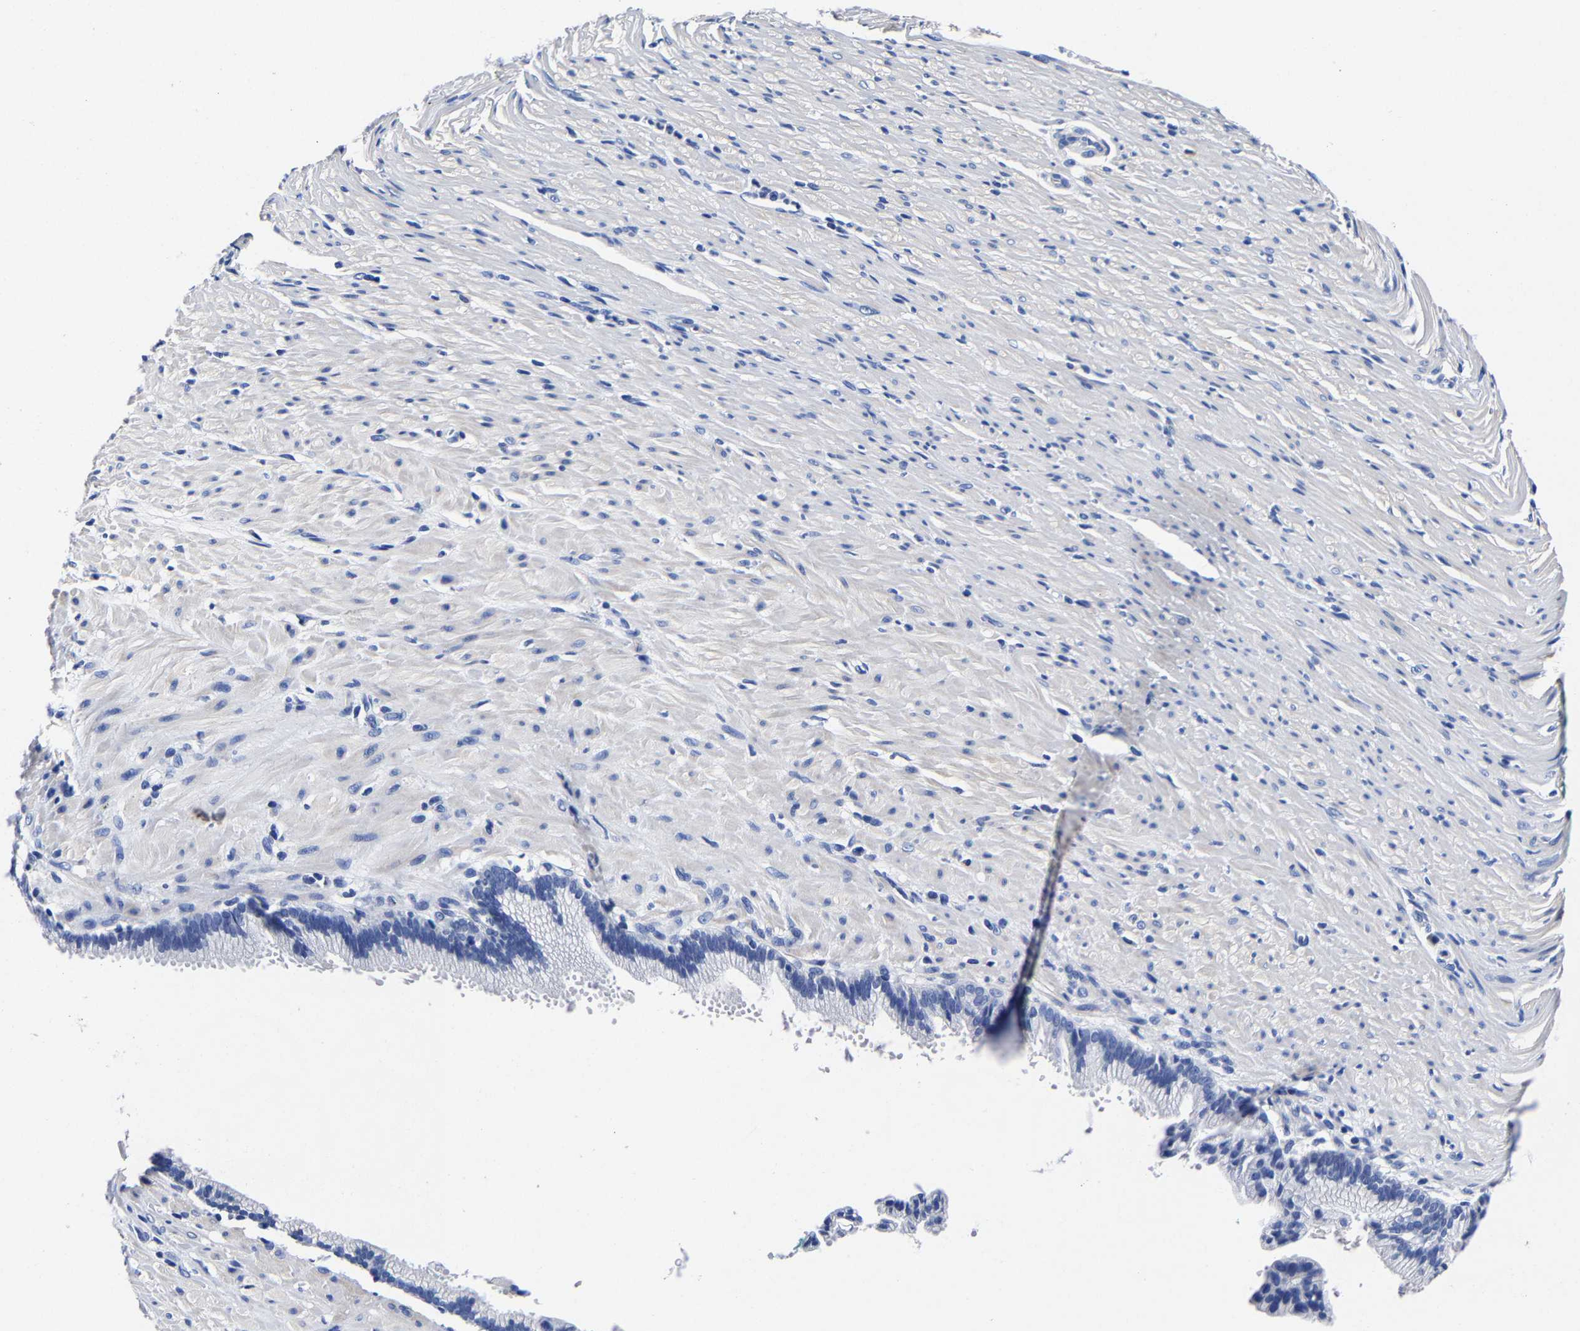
{"staining": {"intensity": "negative", "quantity": "none", "location": "none"}, "tissue": "pancreatic cancer", "cell_type": "Tumor cells", "image_type": "cancer", "snomed": [{"axis": "morphology", "description": "Adenocarcinoma, NOS"}, {"axis": "topography", "description": "Pancreas"}], "caption": "This is an immunohistochemistry image of adenocarcinoma (pancreatic). There is no staining in tumor cells.", "gene": "CPA2", "patient": {"sex": "male", "age": 69}}